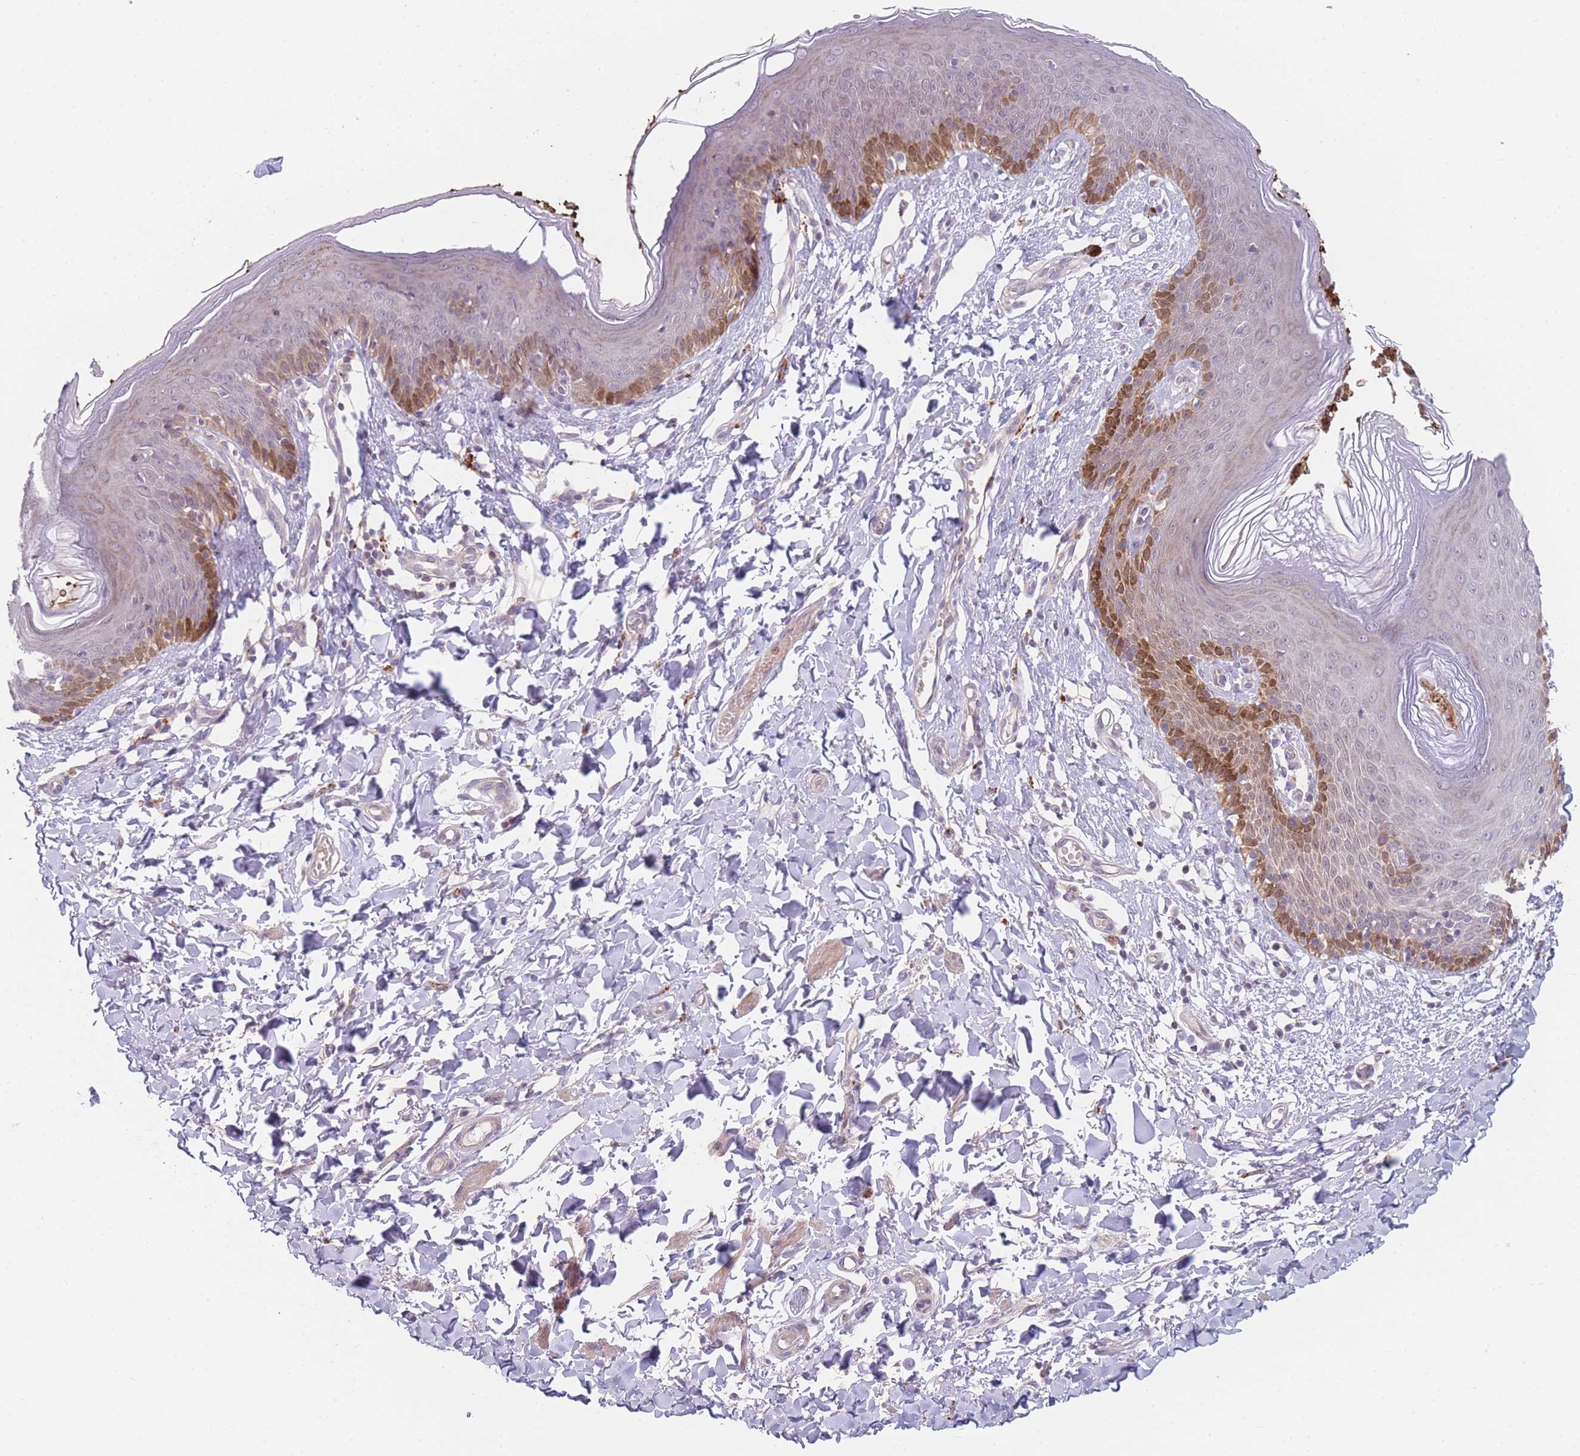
{"staining": {"intensity": "moderate", "quantity": "25%-75%", "location": "cytoplasmic/membranous"}, "tissue": "skin", "cell_type": "Epidermal cells", "image_type": "normal", "snomed": [{"axis": "morphology", "description": "Normal tissue, NOS"}, {"axis": "topography", "description": "Vulva"}], "caption": "Protein expression analysis of normal human skin reveals moderate cytoplasmic/membranous positivity in approximately 25%-75% of epidermal cells.", "gene": "SMPD4", "patient": {"sex": "female", "age": 66}}